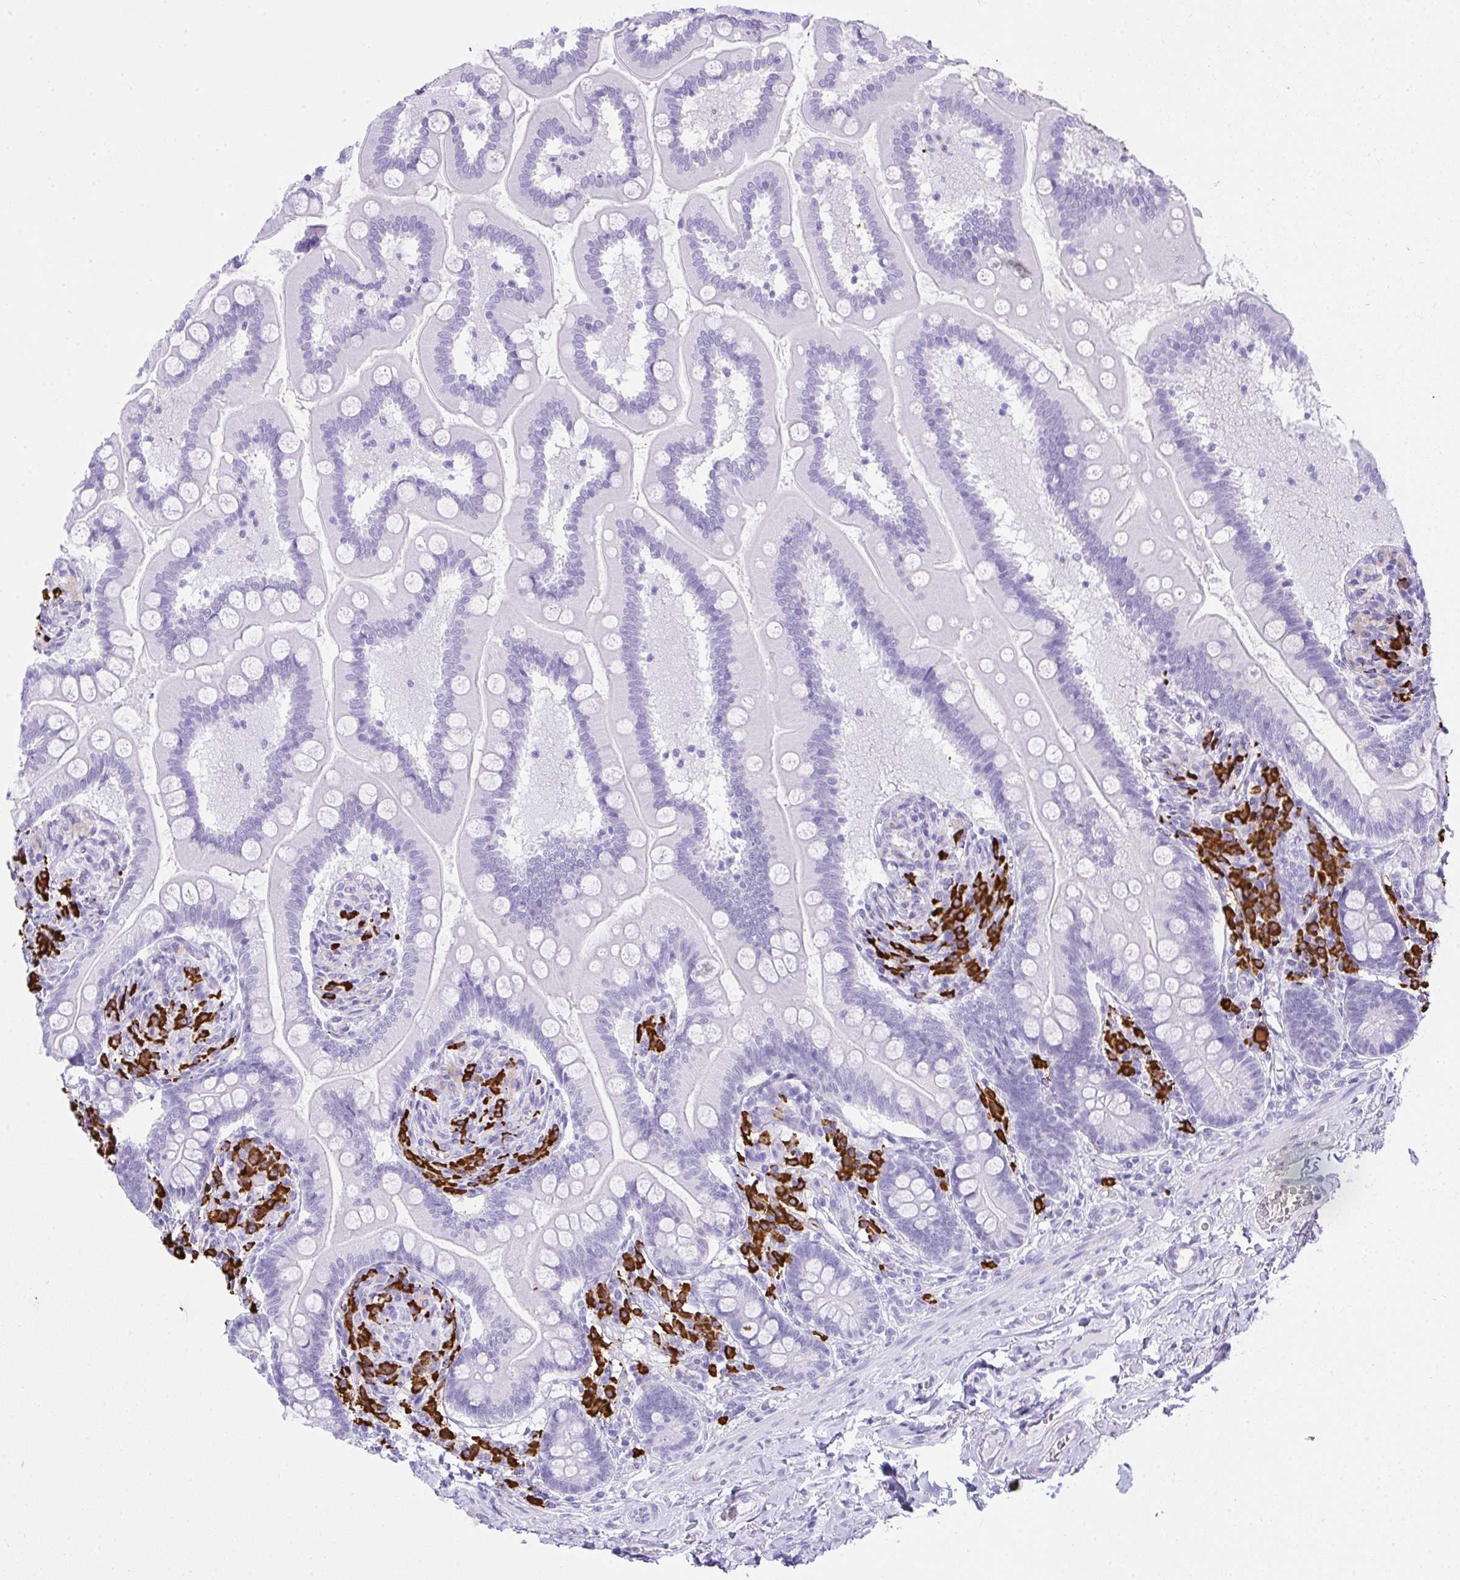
{"staining": {"intensity": "negative", "quantity": "none", "location": "none"}, "tissue": "small intestine", "cell_type": "Glandular cells", "image_type": "normal", "snomed": [{"axis": "morphology", "description": "Normal tissue, NOS"}, {"axis": "topography", "description": "Small intestine"}], "caption": "There is no significant staining in glandular cells of small intestine. (Brightfield microscopy of DAB immunohistochemistry (IHC) at high magnification).", "gene": "CDADC1", "patient": {"sex": "female", "age": 64}}